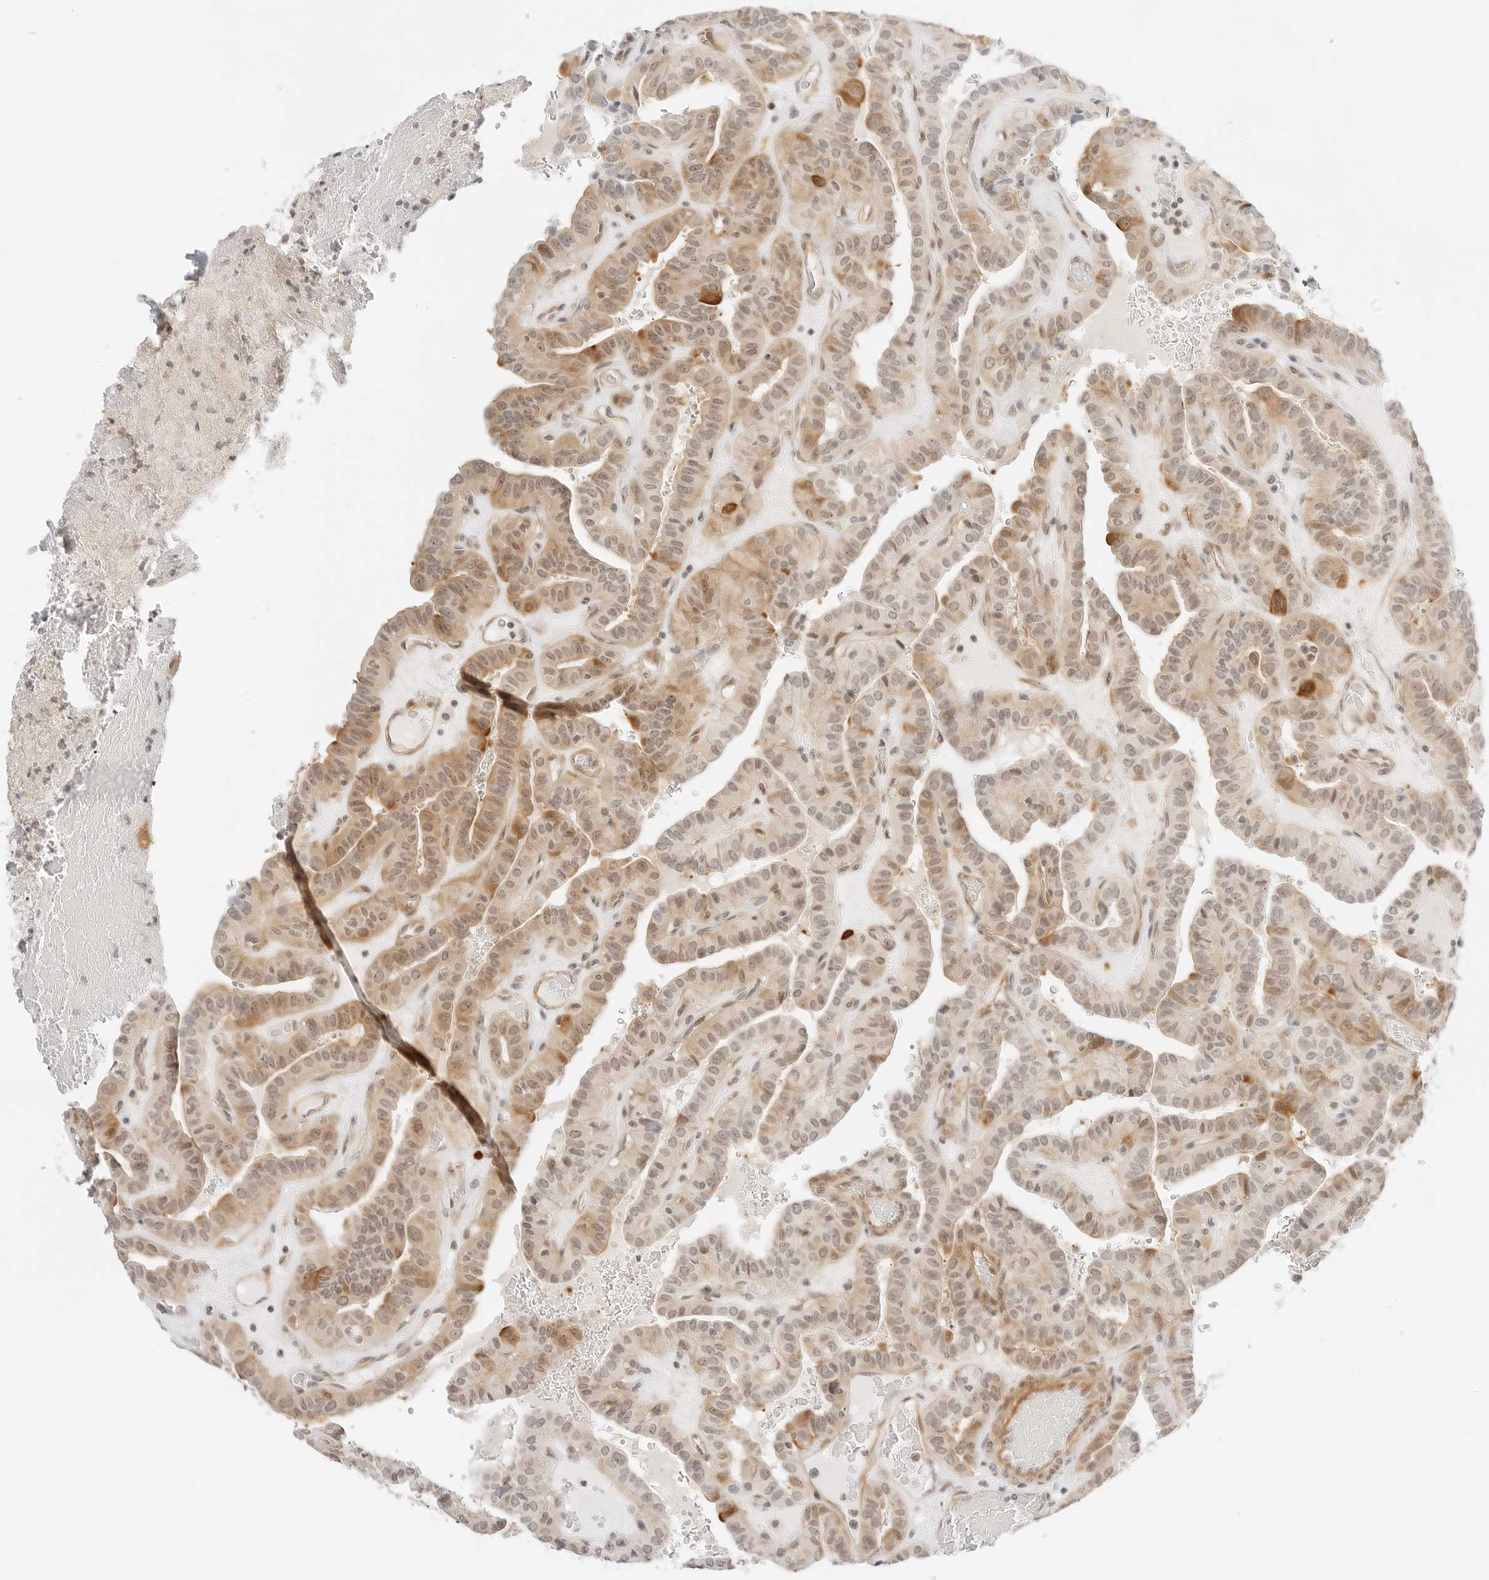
{"staining": {"intensity": "moderate", "quantity": "25%-75%", "location": "cytoplasmic/membranous,nuclear"}, "tissue": "thyroid cancer", "cell_type": "Tumor cells", "image_type": "cancer", "snomed": [{"axis": "morphology", "description": "Papillary adenocarcinoma, NOS"}, {"axis": "topography", "description": "Thyroid gland"}], "caption": "Moderate cytoplasmic/membranous and nuclear staining is present in about 25%-75% of tumor cells in thyroid cancer (papillary adenocarcinoma).", "gene": "TEKT2", "patient": {"sex": "male", "age": 77}}